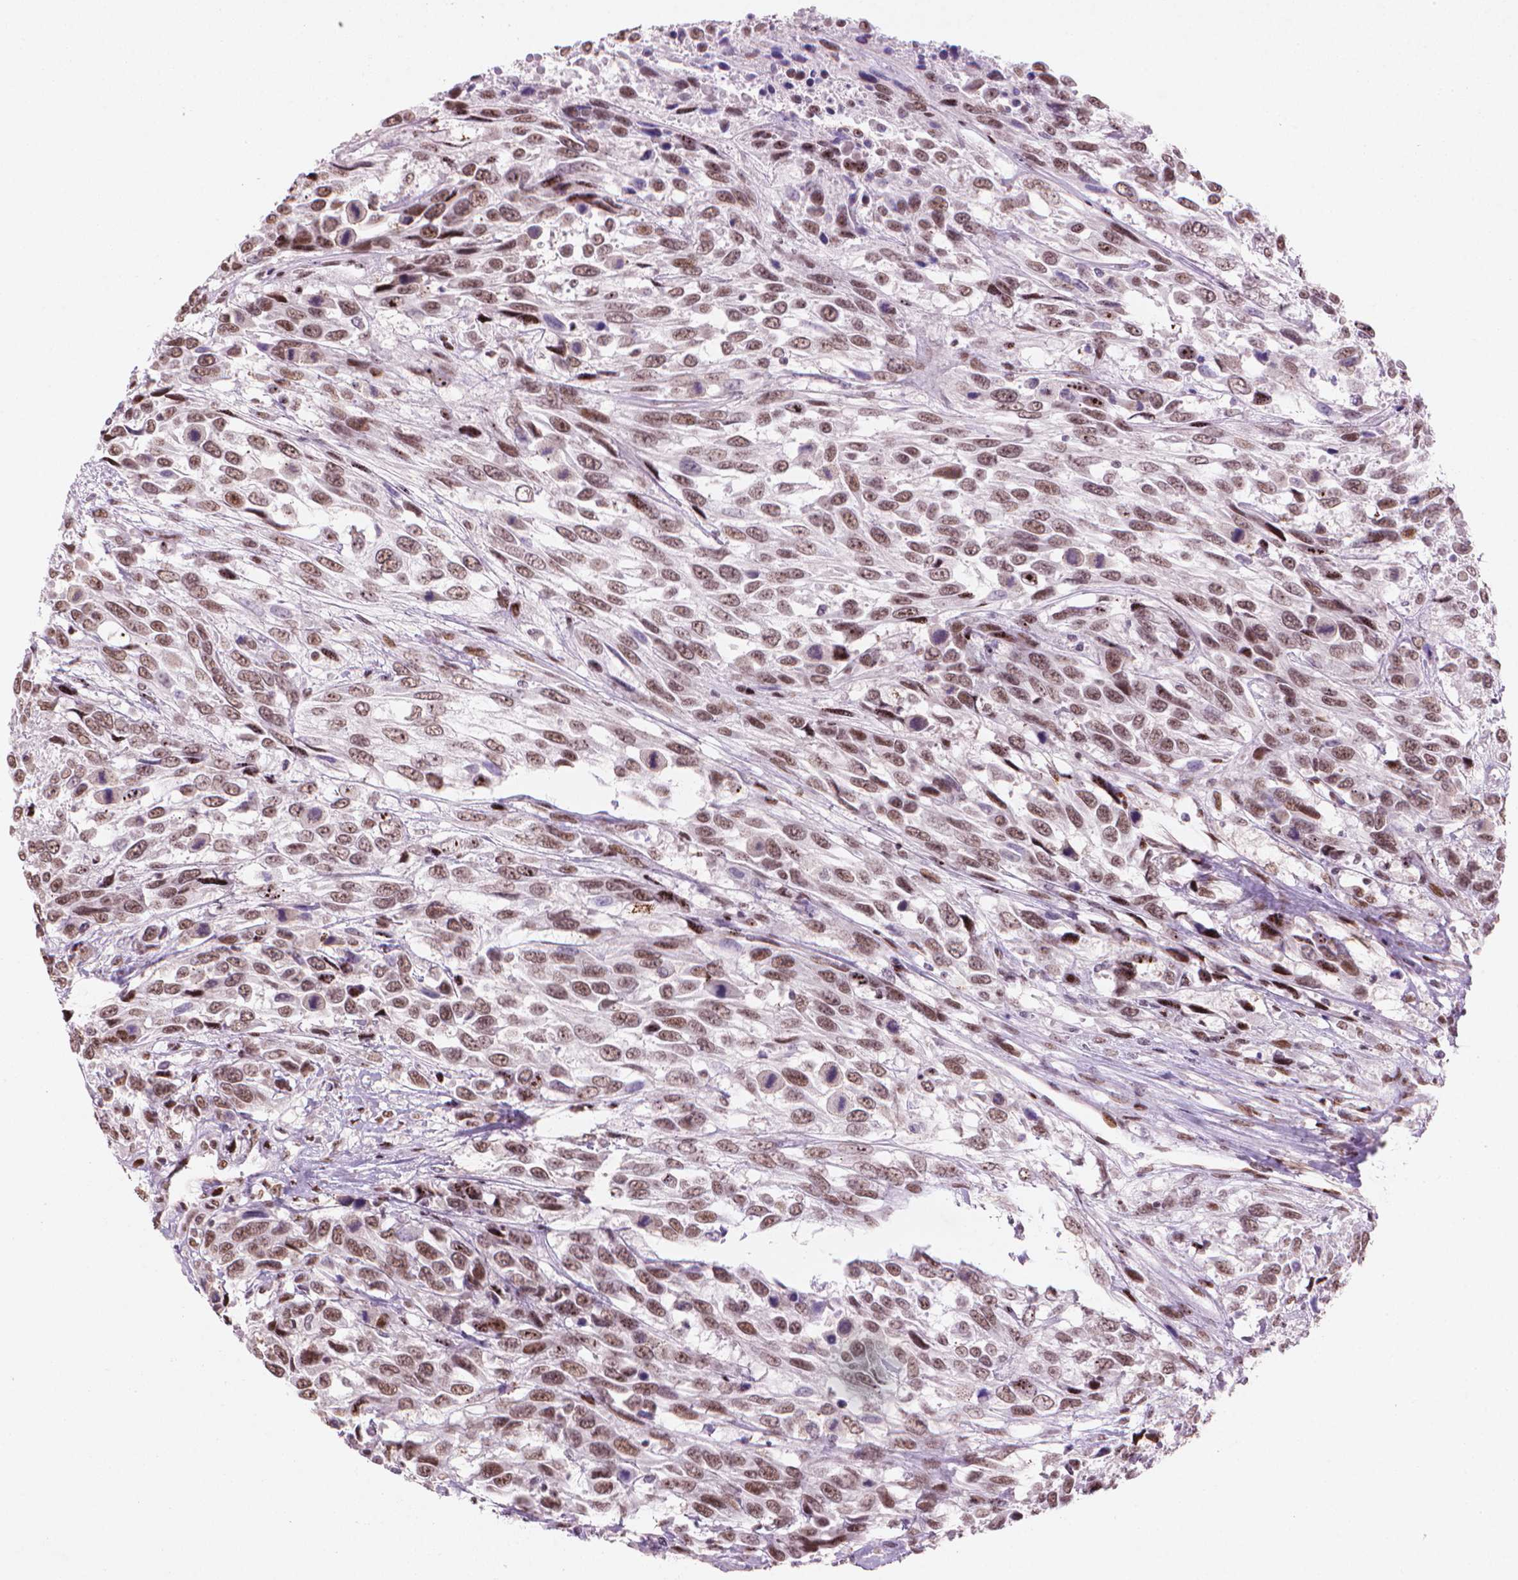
{"staining": {"intensity": "moderate", "quantity": ">75%", "location": "nuclear"}, "tissue": "urothelial cancer", "cell_type": "Tumor cells", "image_type": "cancer", "snomed": [{"axis": "morphology", "description": "Urothelial carcinoma, High grade"}, {"axis": "topography", "description": "Urinary bladder"}], "caption": "Urothelial cancer was stained to show a protein in brown. There is medium levels of moderate nuclear expression in approximately >75% of tumor cells.", "gene": "HES7", "patient": {"sex": "female", "age": 70}}